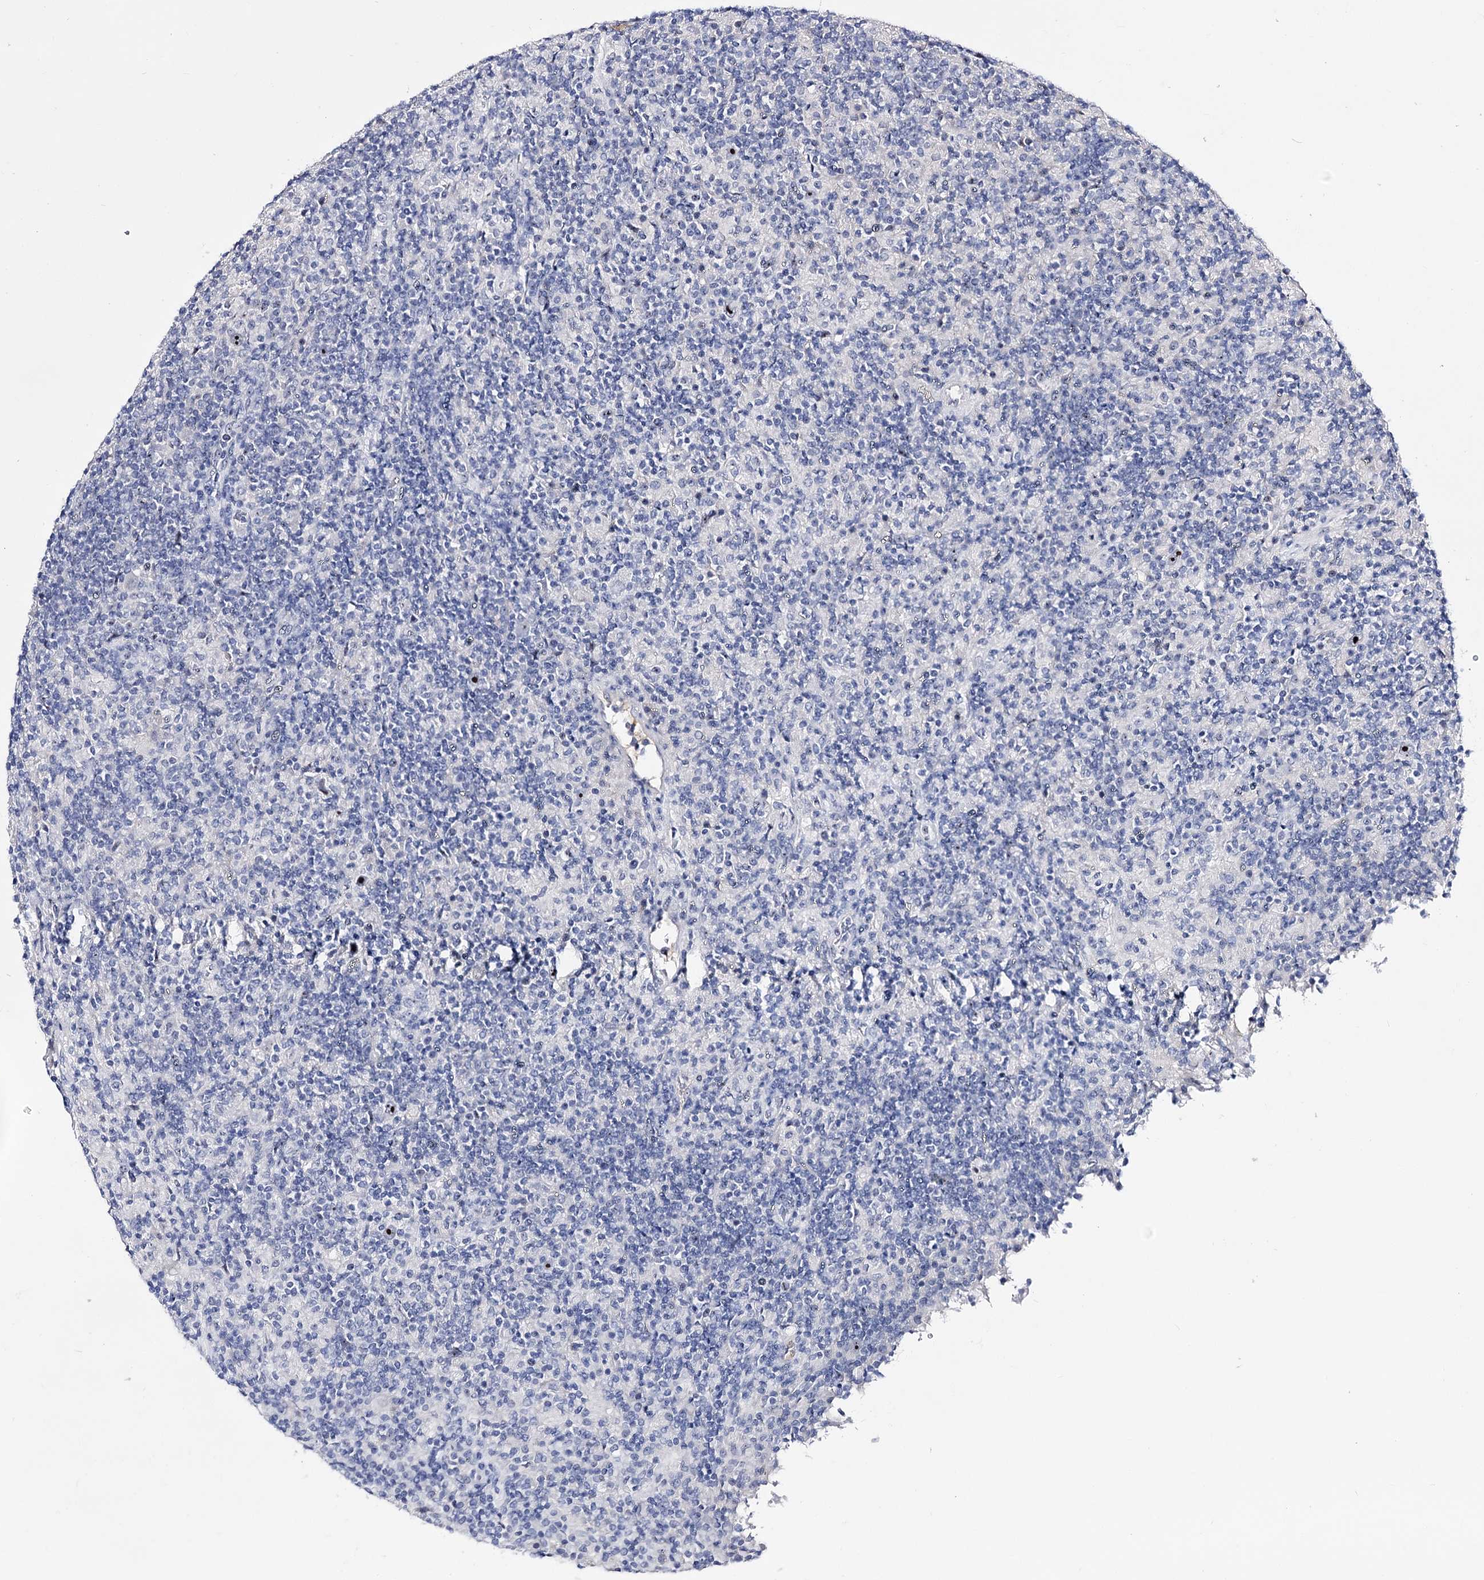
{"staining": {"intensity": "moderate", "quantity": "25%-75%", "location": "nuclear"}, "tissue": "lymphoma", "cell_type": "Tumor cells", "image_type": "cancer", "snomed": [{"axis": "morphology", "description": "Hodgkin's disease, NOS"}, {"axis": "topography", "description": "Lymph node"}], "caption": "Protein analysis of lymphoma tissue displays moderate nuclear expression in approximately 25%-75% of tumor cells.", "gene": "PCGF5", "patient": {"sex": "male", "age": 70}}